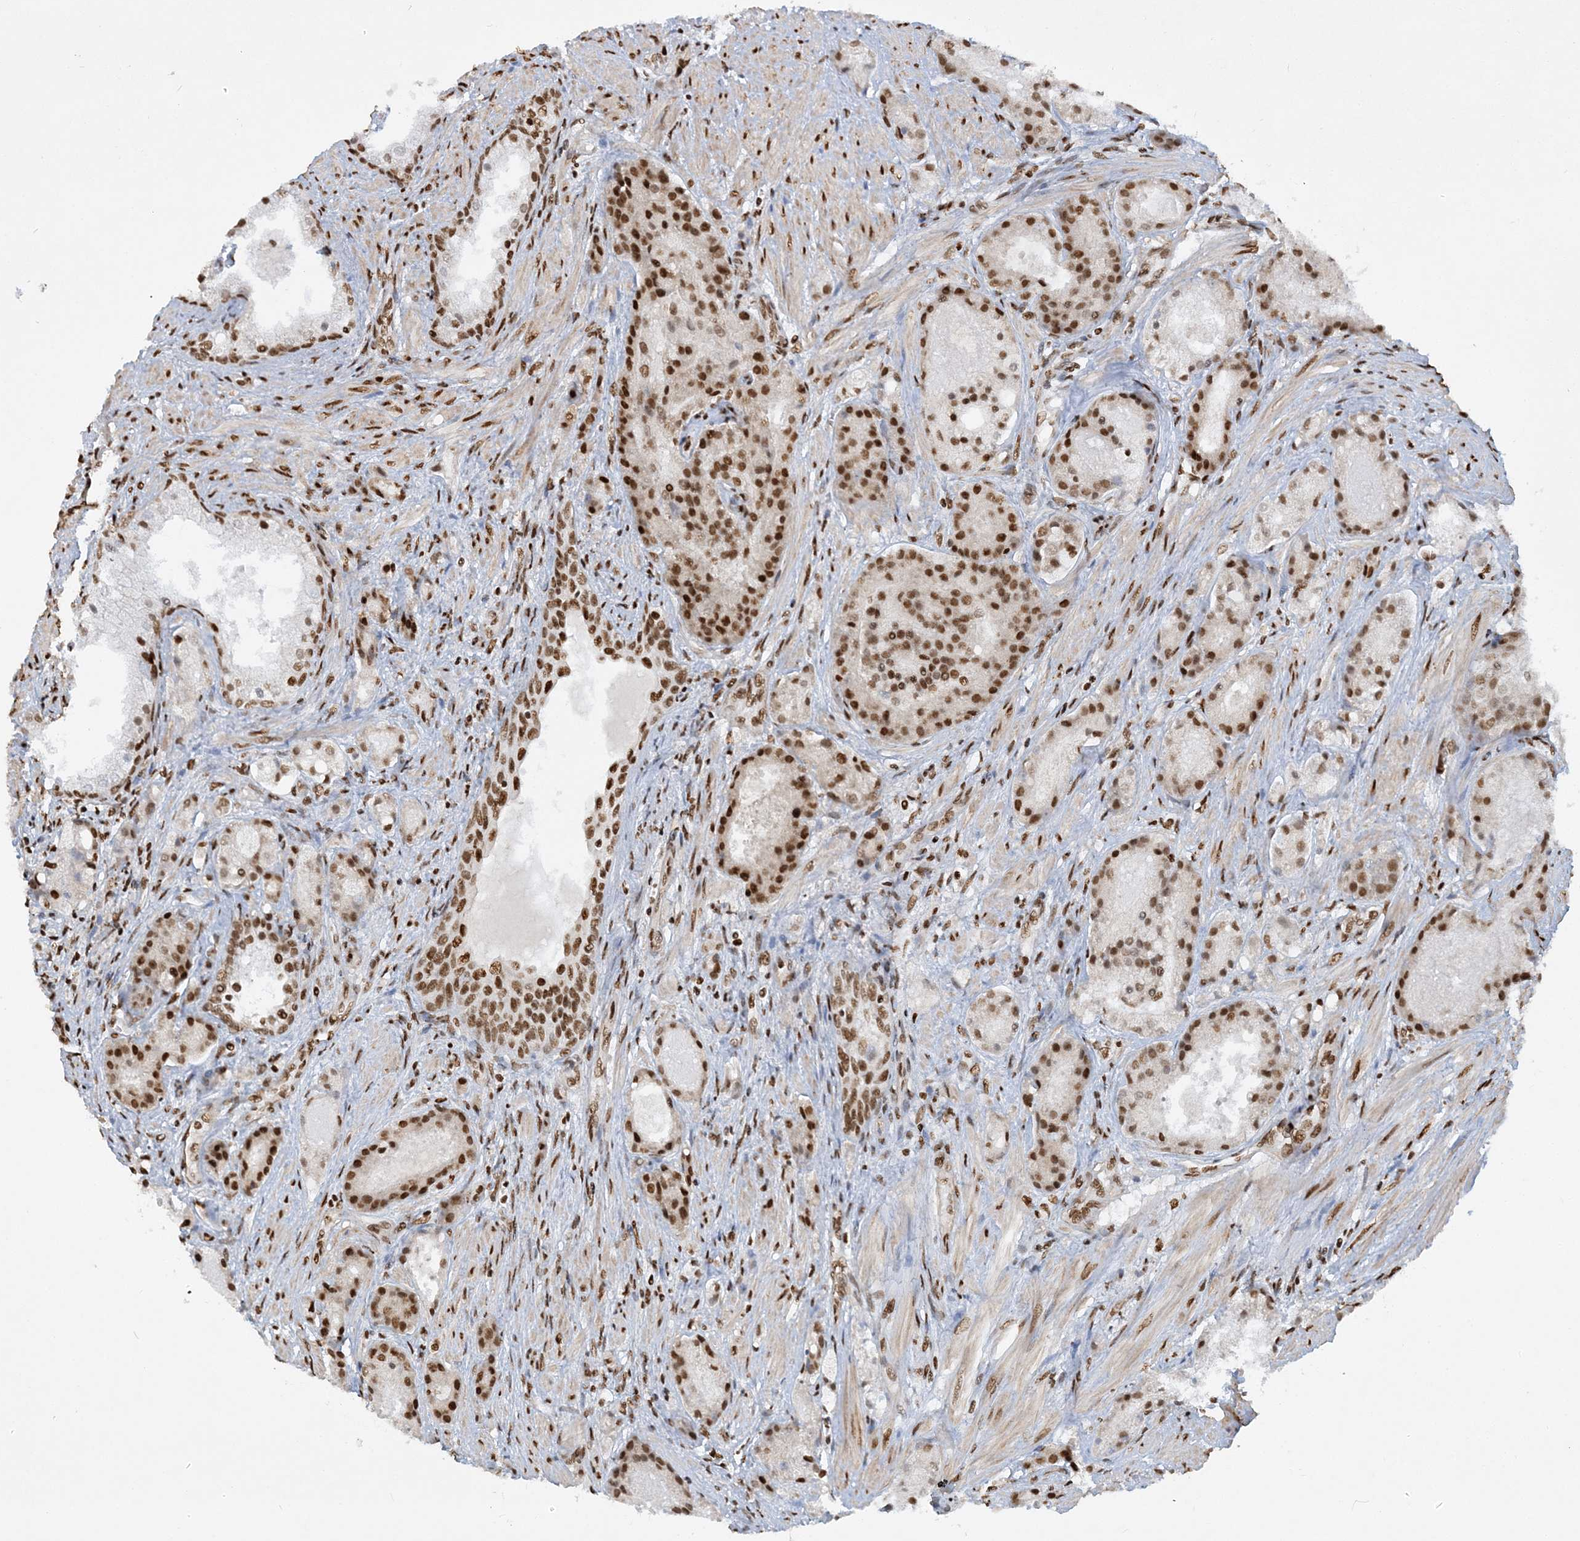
{"staining": {"intensity": "moderate", "quantity": ">75%", "location": "nuclear"}, "tissue": "prostate cancer", "cell_type": "Tumor cells", "image_type": "cancer", "snomed": [{"axis": "morphology", "description": "Adenocarcinoma, High grade"}, {"axis": "topography", "description": "Prostate"}], "caption": "Moderate nuclear protein positivity is seen in about >75% of tumor cells in prostate cancer (adenocarcinoma (high-grade)). The staining was performed using DAB (3,3'-diaminobenzidine), with brown indicating positive protein expression. Nuclei are stained blue with hematoxylin.", "gene": "DELE1", "patient": {"sex": "male", "age": 60}}